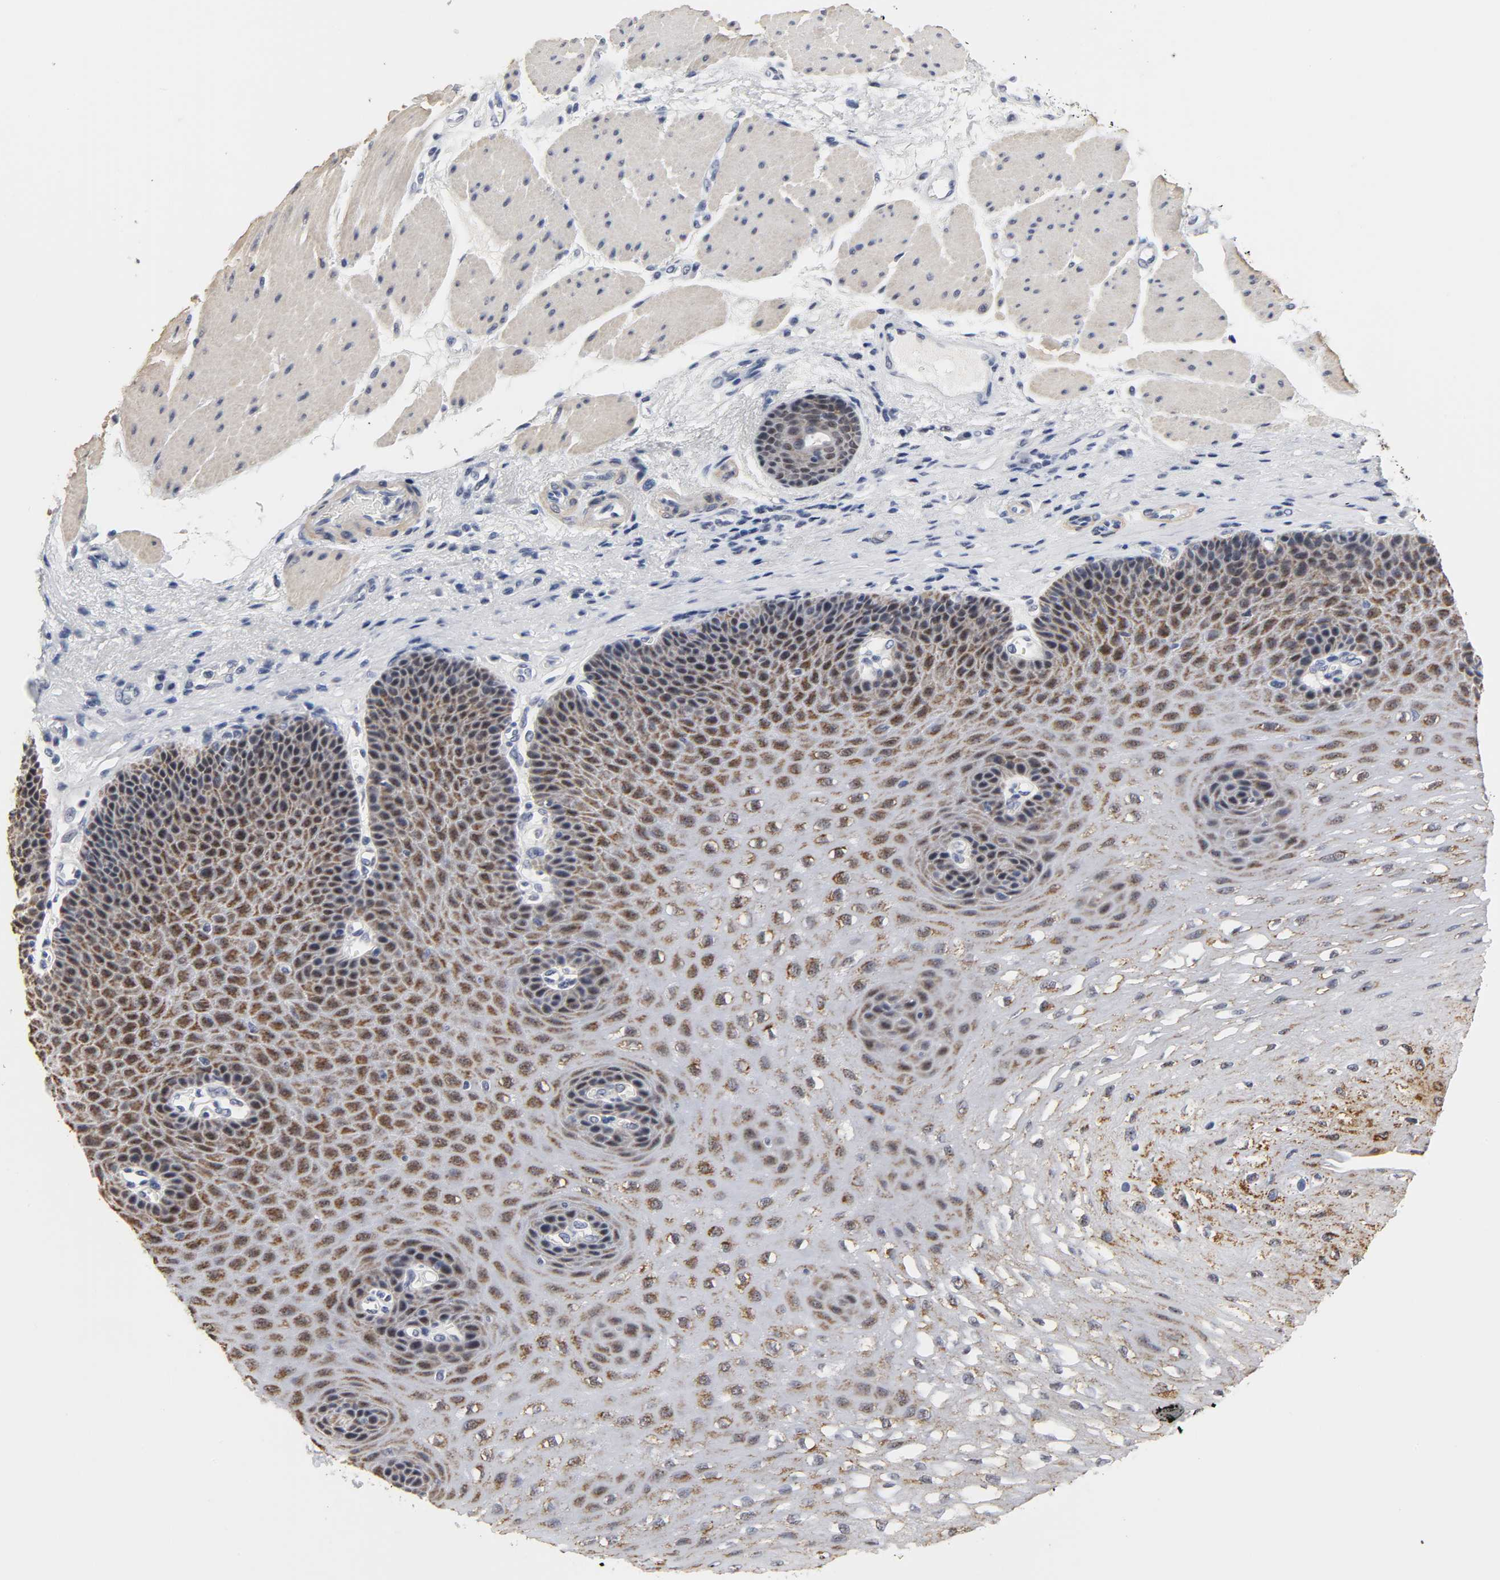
{"staining": {"intensity": "moderate", "quantity": "25%-75%", "location": "cytoplasmic/membranous,nuclear"}, "tissue": "esophagus", "cell_type": "Squamous epithelial cells", "image_type": "normal", "snomed": [{"axis": "morphology", "description": "Normal tissue, NOS"}, {"axis": "topography", "description": "Esophagus"}], "caption": "The immunohistochemical stain highlights moderate cytoplasmic/membranous,nuclear positivity in squamous epithelial cells of unremarkable esophagus. Using DAB (3,3'-diaminobenzidine) (brown) and hematoxylin (blue) stains, captured at high magnification using brightfield microscopy.", "gene": "GRHL2", "patient": {"sex": "female", "age": 72}}